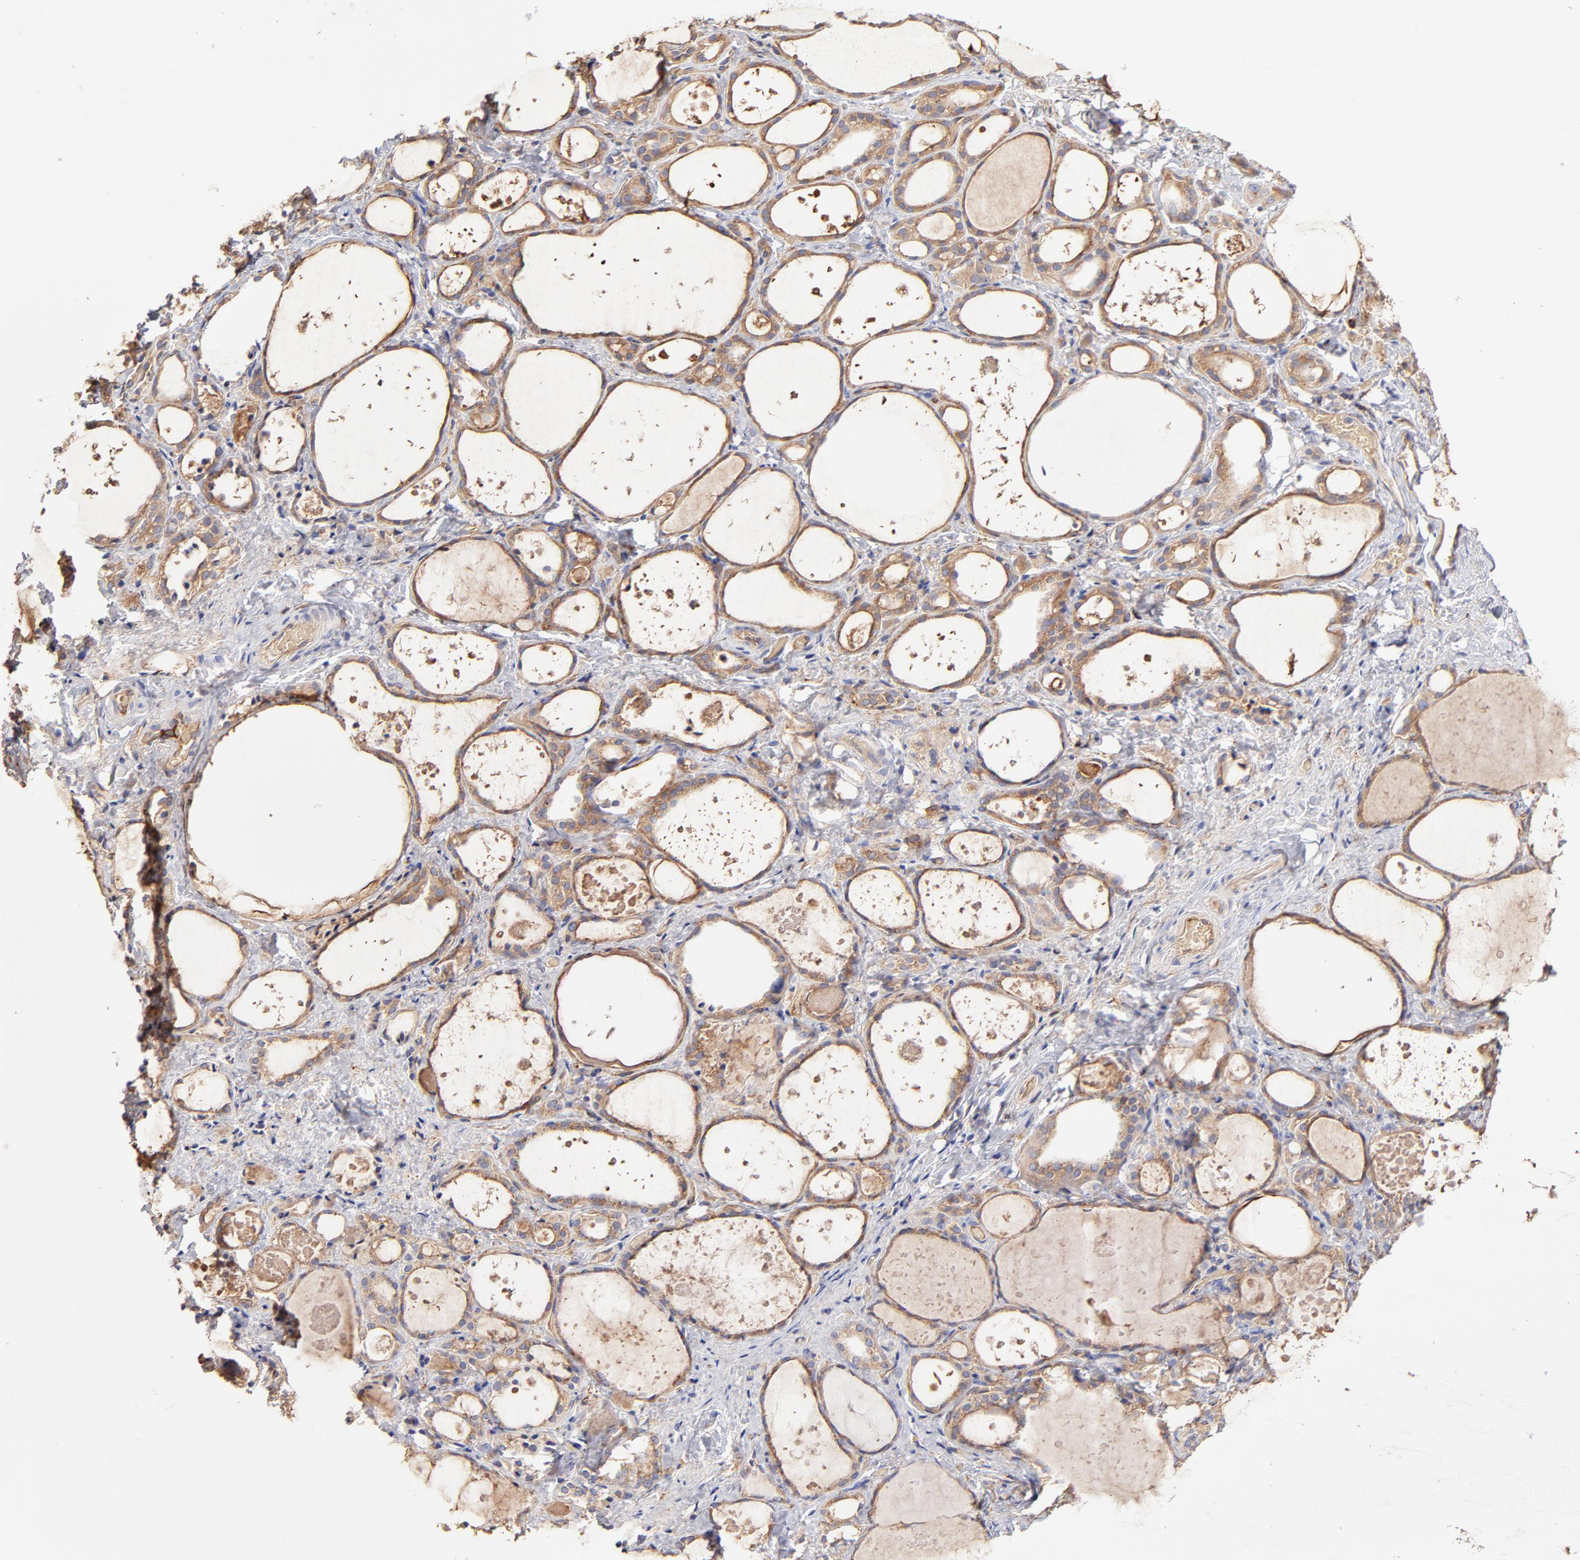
{"staining": {"intensity": "moderate", "quantity": ">75%", "location": "cytoplasmic/membranous"}, "tissue": "thyroid gland", "cell_type": "Glandular cells", "image_type": "normal", "snomed": [{"axis": "morphology", "description": "Normal tissue, NOS"}, {"axis": "topography", "description": "Thyroid gland"}], "caption": "Immunohistochemistry (DAB (3,3'-diaminobenzidine)) staining of benign human thyroid gland shows moderate cytoplasmic/membranous protein staining in about >75% of glandular cells.", "gene": "CD2AP", "patient": {"sex": "female", "age": 75}}